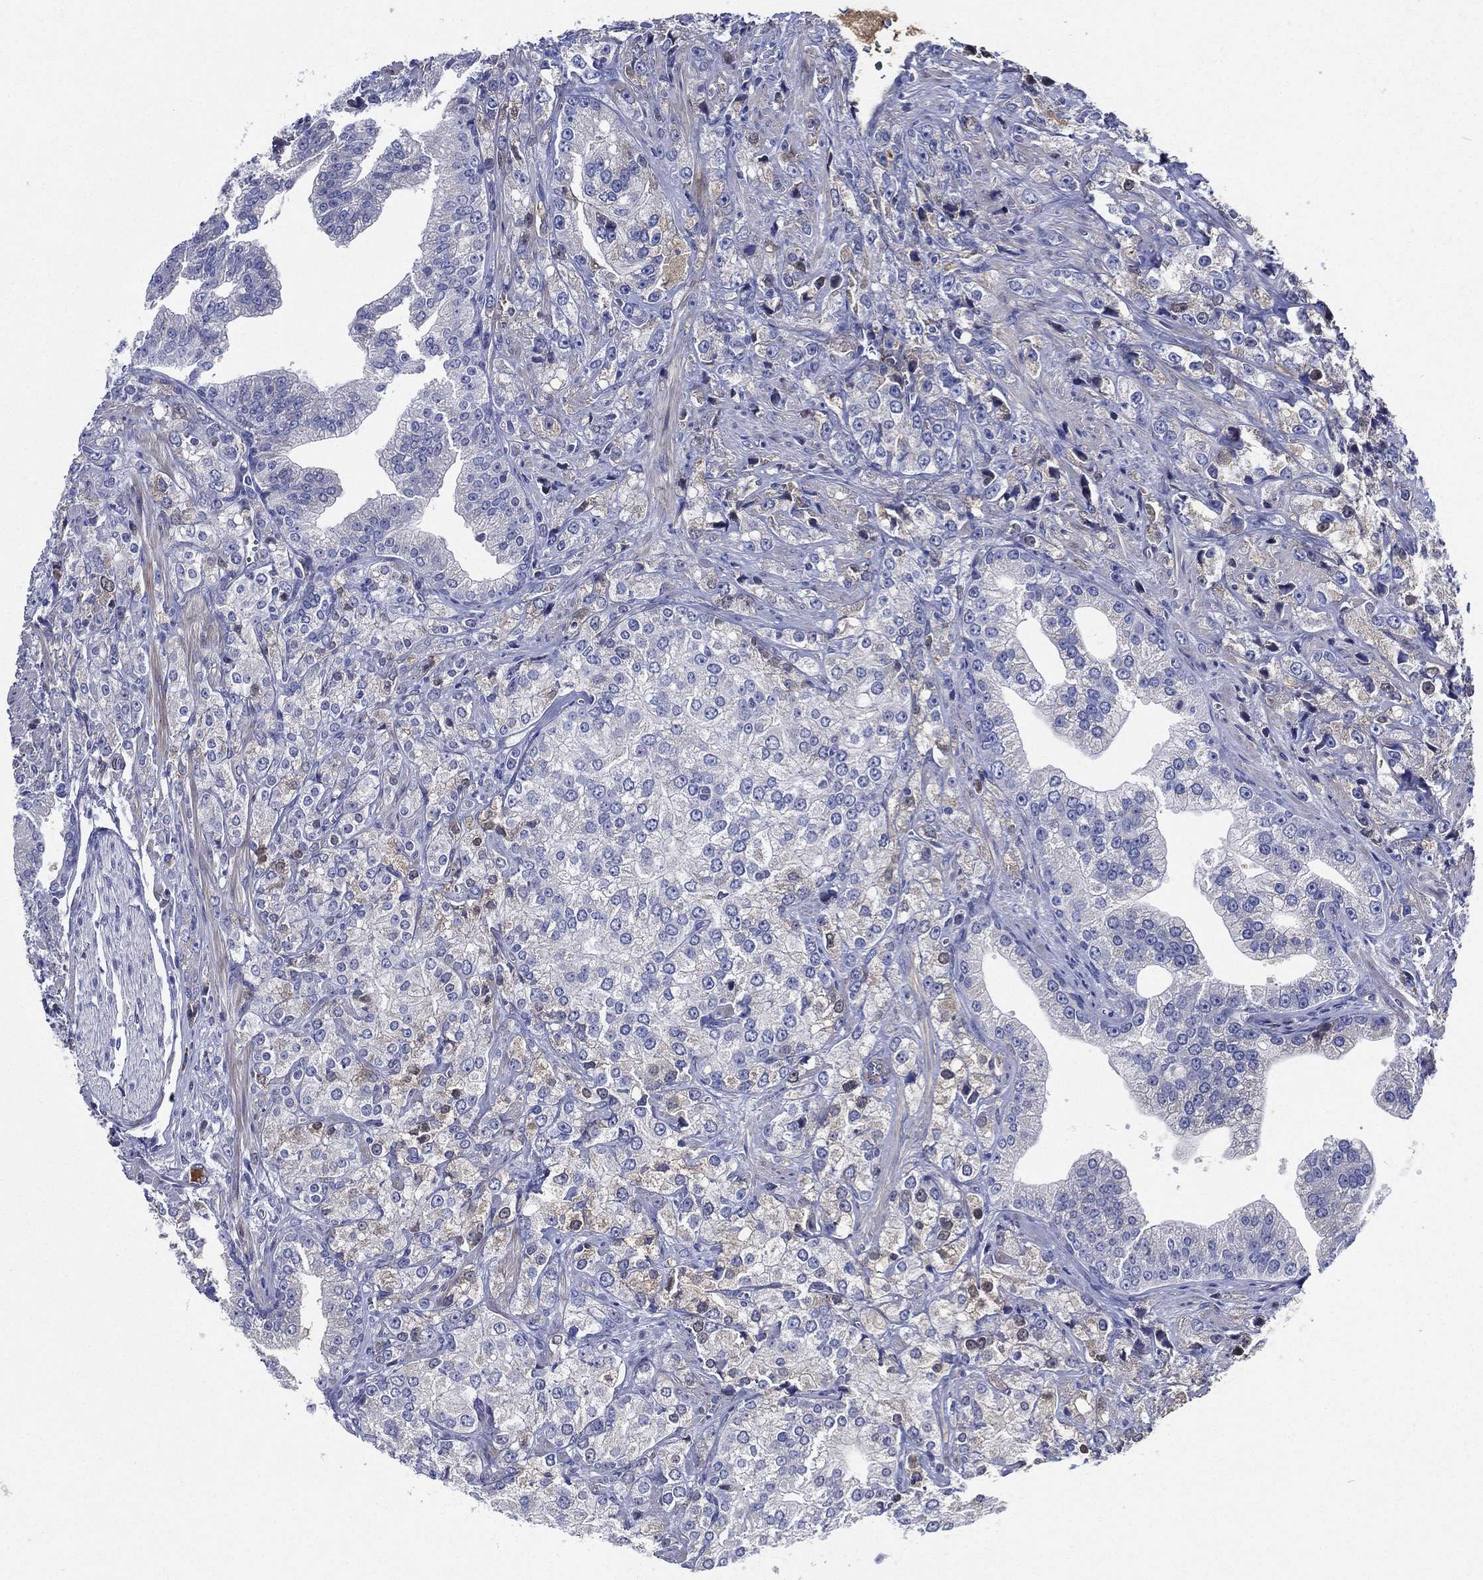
{"staining": {"intensity": "negative", "quantity": "none", "location": "none"}, "tissue": "prostate cancer", "cell_type": "Tumor cells", "image_type": "cancer", "snomed": [{"axis": "morphology", "description": "Adenocarcinoma, NOS"}, {"axis": "topography", "description": "Prostate and seminal vesicle, NOS"}, {"axis": "topography", "description": "Prostate"}], "caption": "DAB (3,3'-diaminobenzidine) immunohistochemical staining of human prostate adenocarcinoma exhibits no significant positivity in tumor cells.", "gene": "TMPRSS11D", "patient": {"sex": "male", "age": 68}}